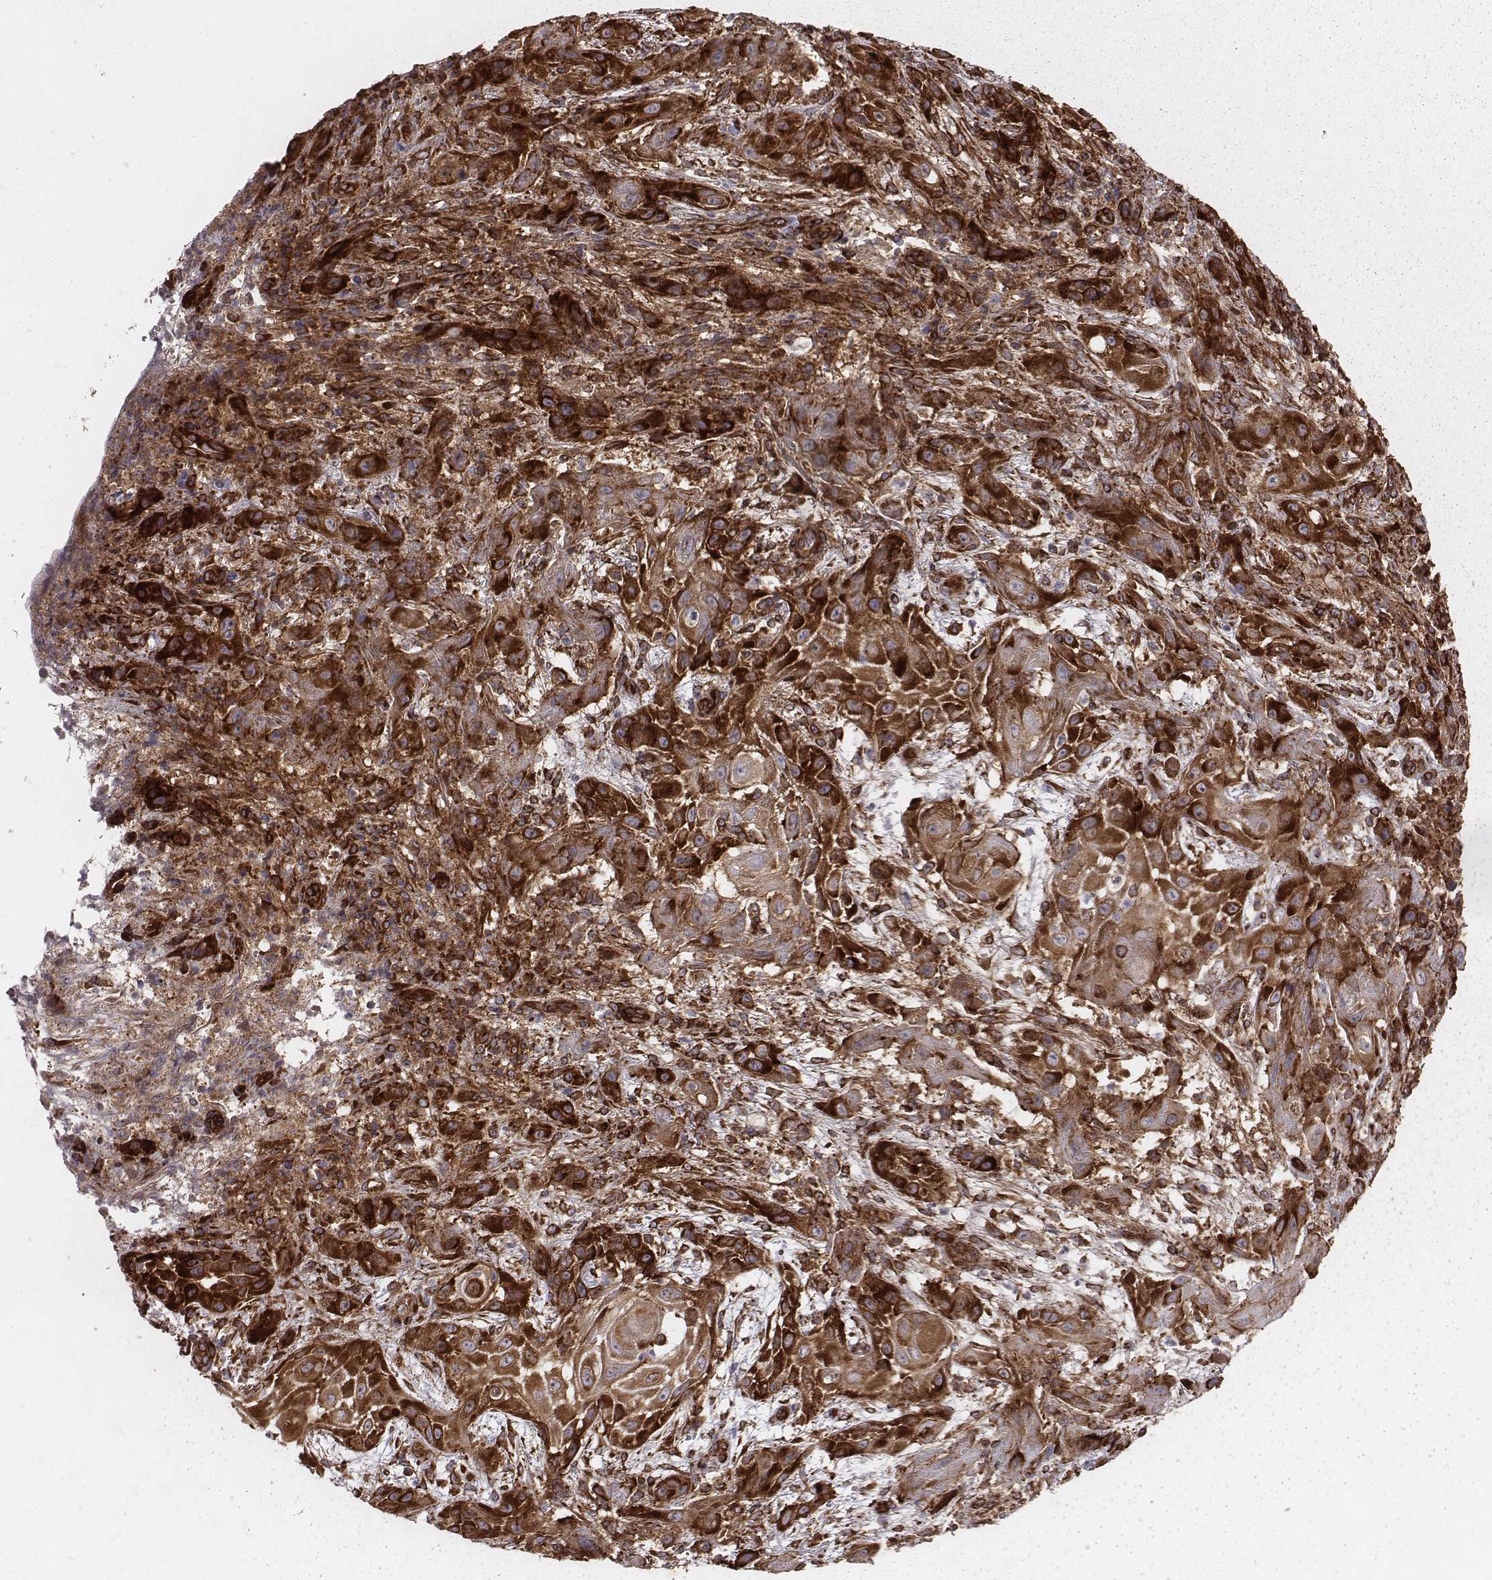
{"staining": {"intensity": "strong", "quantity": ">75%", "location": "cytoplasmic/membranous"}, "tissue": "skin cancer", "cell_type": "Tumor cells", "image_type": "cancer", "snomed": [{"axis": "morphology", "description": "Squamous cell carcinoma, NOS"}, {"axis": "topography", "description": "Skin"}], "caption": "Squamous cell carcinoma (skin) stained with DAB immunohistochemistry (IHC) displays high levels of strong cytoplasmic/membranous positivity in approximately >75% of tumor cells. Using DAB (brown) and hematoxylin (blue) stains, captured at high magnification using brightfield microscopy.", "gene": "TXLNA", "patient": {"sex": "male", "age": 62}}